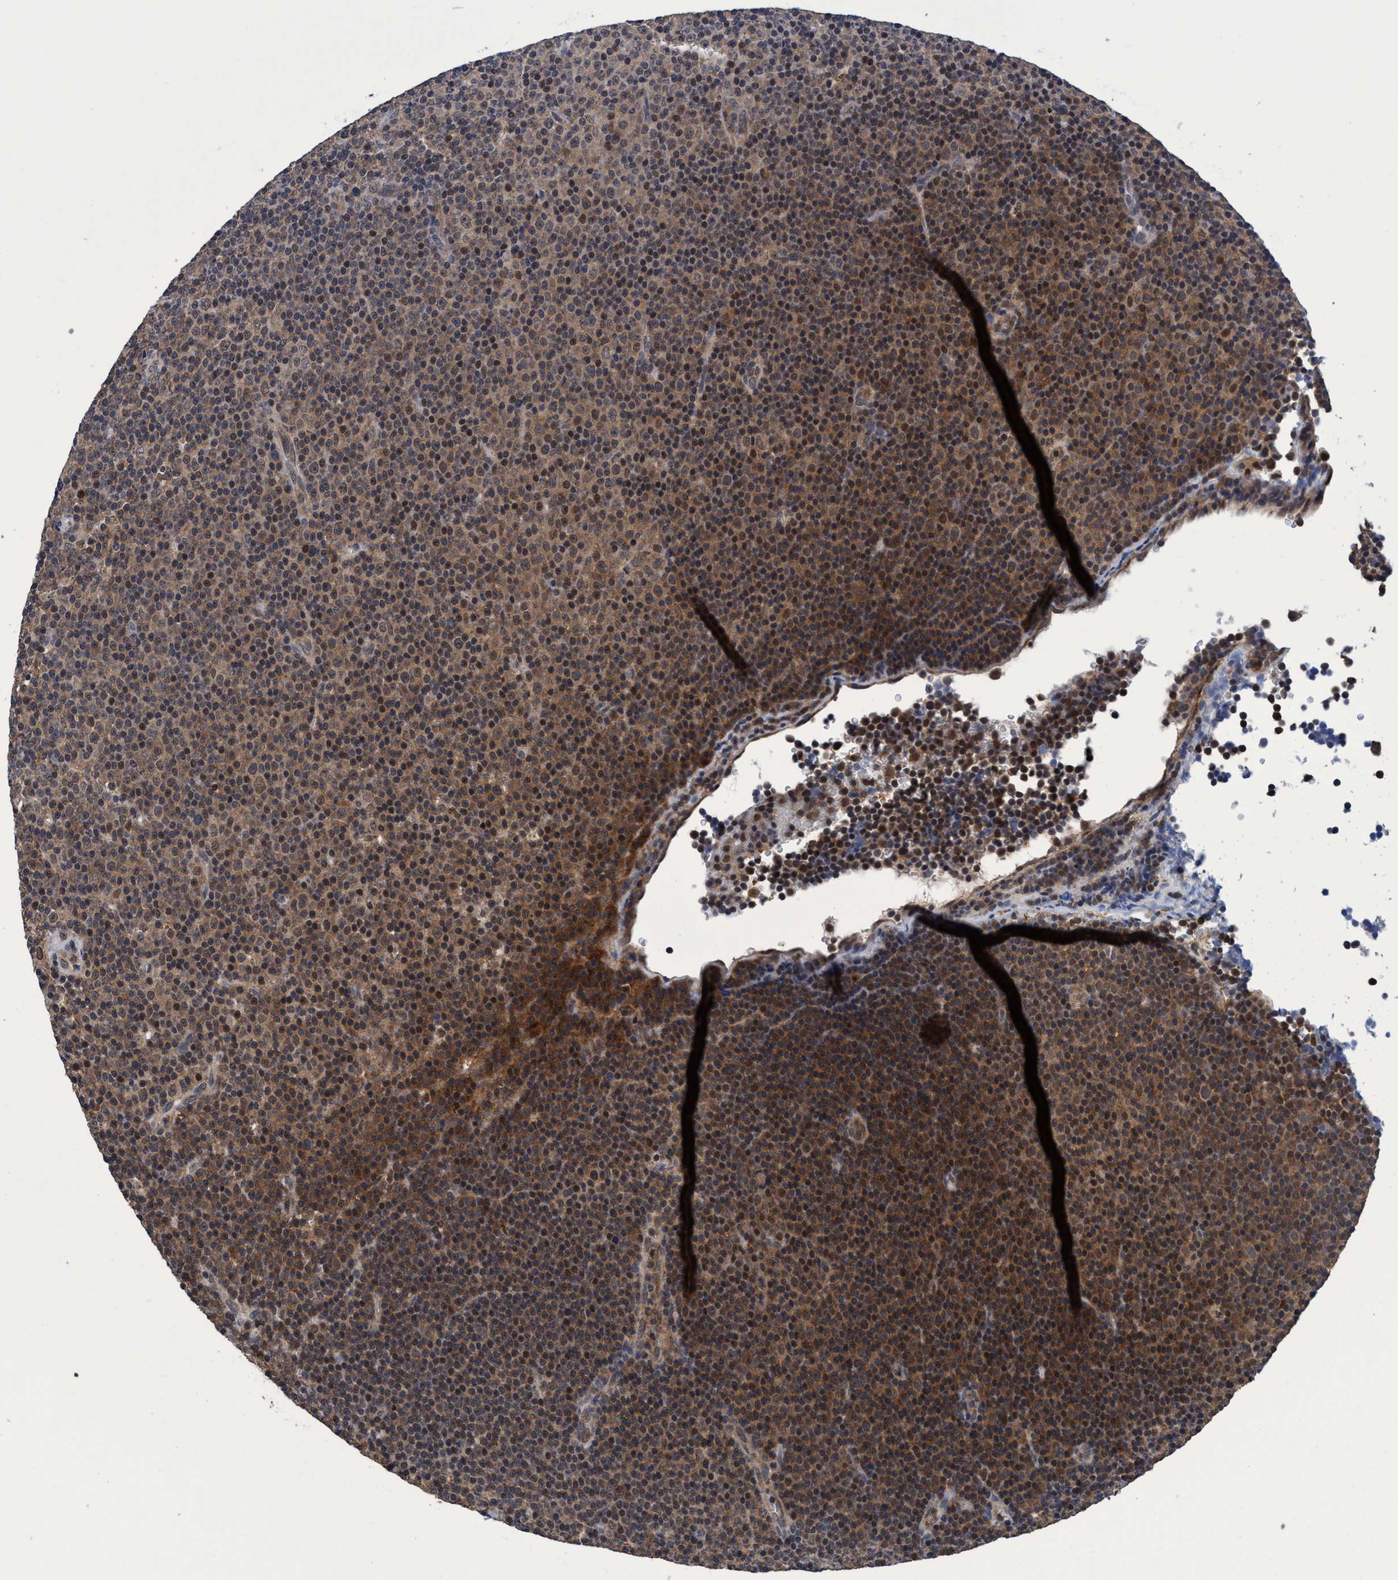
{"staining": {"intensity": "moderate", "quantity": "25%-75%", "location": "cytoplasmic/membranous"}, "tissue": "lymphoma", "cell_type": "Tumor cells", "image_type": "cancer", "snomed": [{"axis": "morphology", "description": "Malignant lymphoma, non-Hodgkin's type, Low grade"}, {"axis": "topography", "description": "Lymph node"}], "caption": "Immunohistochemistry (IHC) staining of lymphoma, which shows medium levels of moderate cytoplasmic/membranous positivity in approximately 25%-75% of tumor cells indicating moderate cytoplasmic/membranous protein positivity. The staining was performed using DAB (brown) for protein detection and nuclei were counterstained in hematoxylin (blue).", "gene": "PSMD12", "patient": {"sex": "female", "age": 67}}